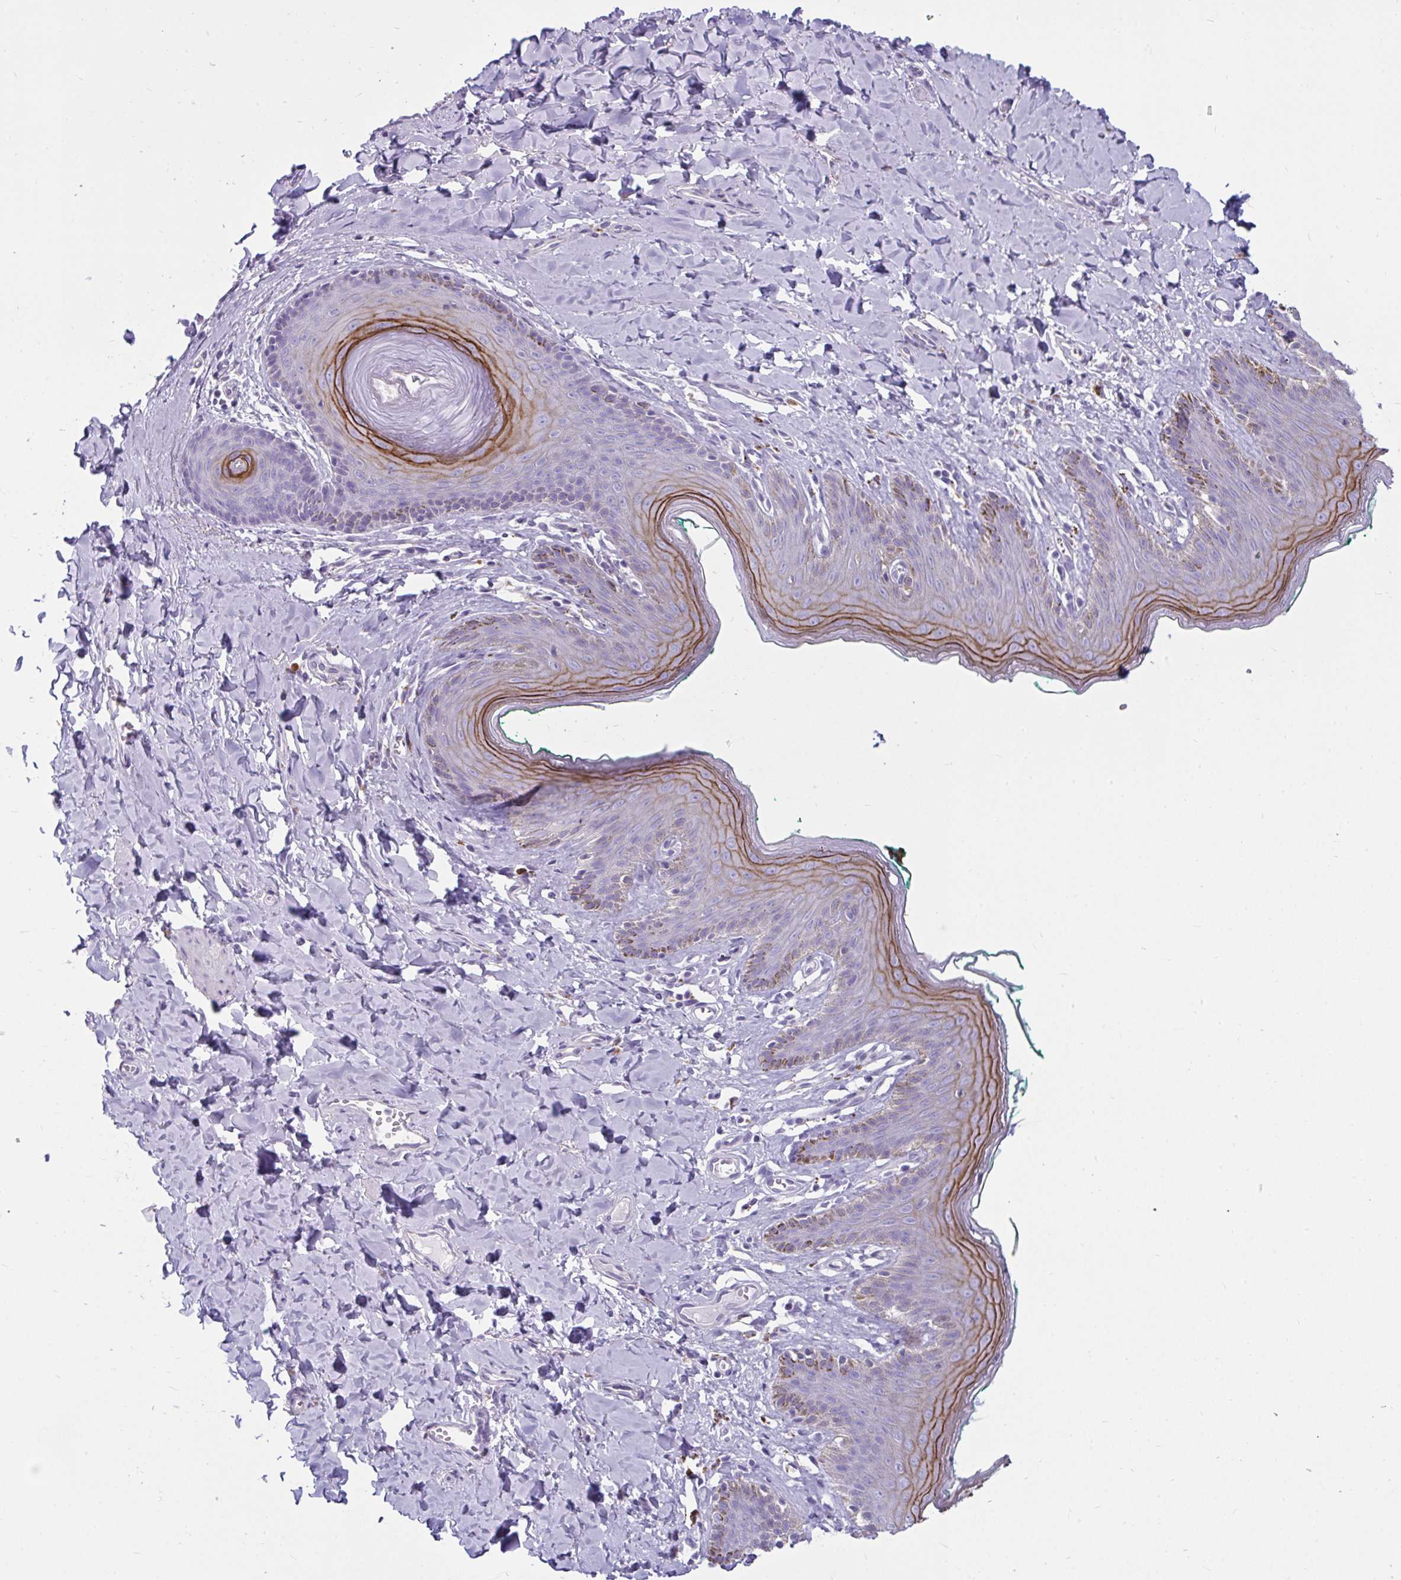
{"staining": {"intensity": "moderate", "quantity": "<25%", "location": "cytoplasmic/membranous"}, "tissue": "skin", "cell_type": "Epidermal cells", "image_type": "normal", "snomed": [{"axis": "morphology", "description": "Normal tissue, NOS"}, {"axis": "topography", "description": "Vulva"}, {"axis": "topography", "description": "Peripheral nerve tissue"}], "caption": "Moderate cytoplasmic/membranous staining is appreciated in about <25% of epidermal cells in benign skin. Using DAB (brown) and hematoxylin (blue) stains, captured at high magnification using brightfield microscopy.", "gene": "CTSZ", "patient": {"sex": "female", "age": 66}}